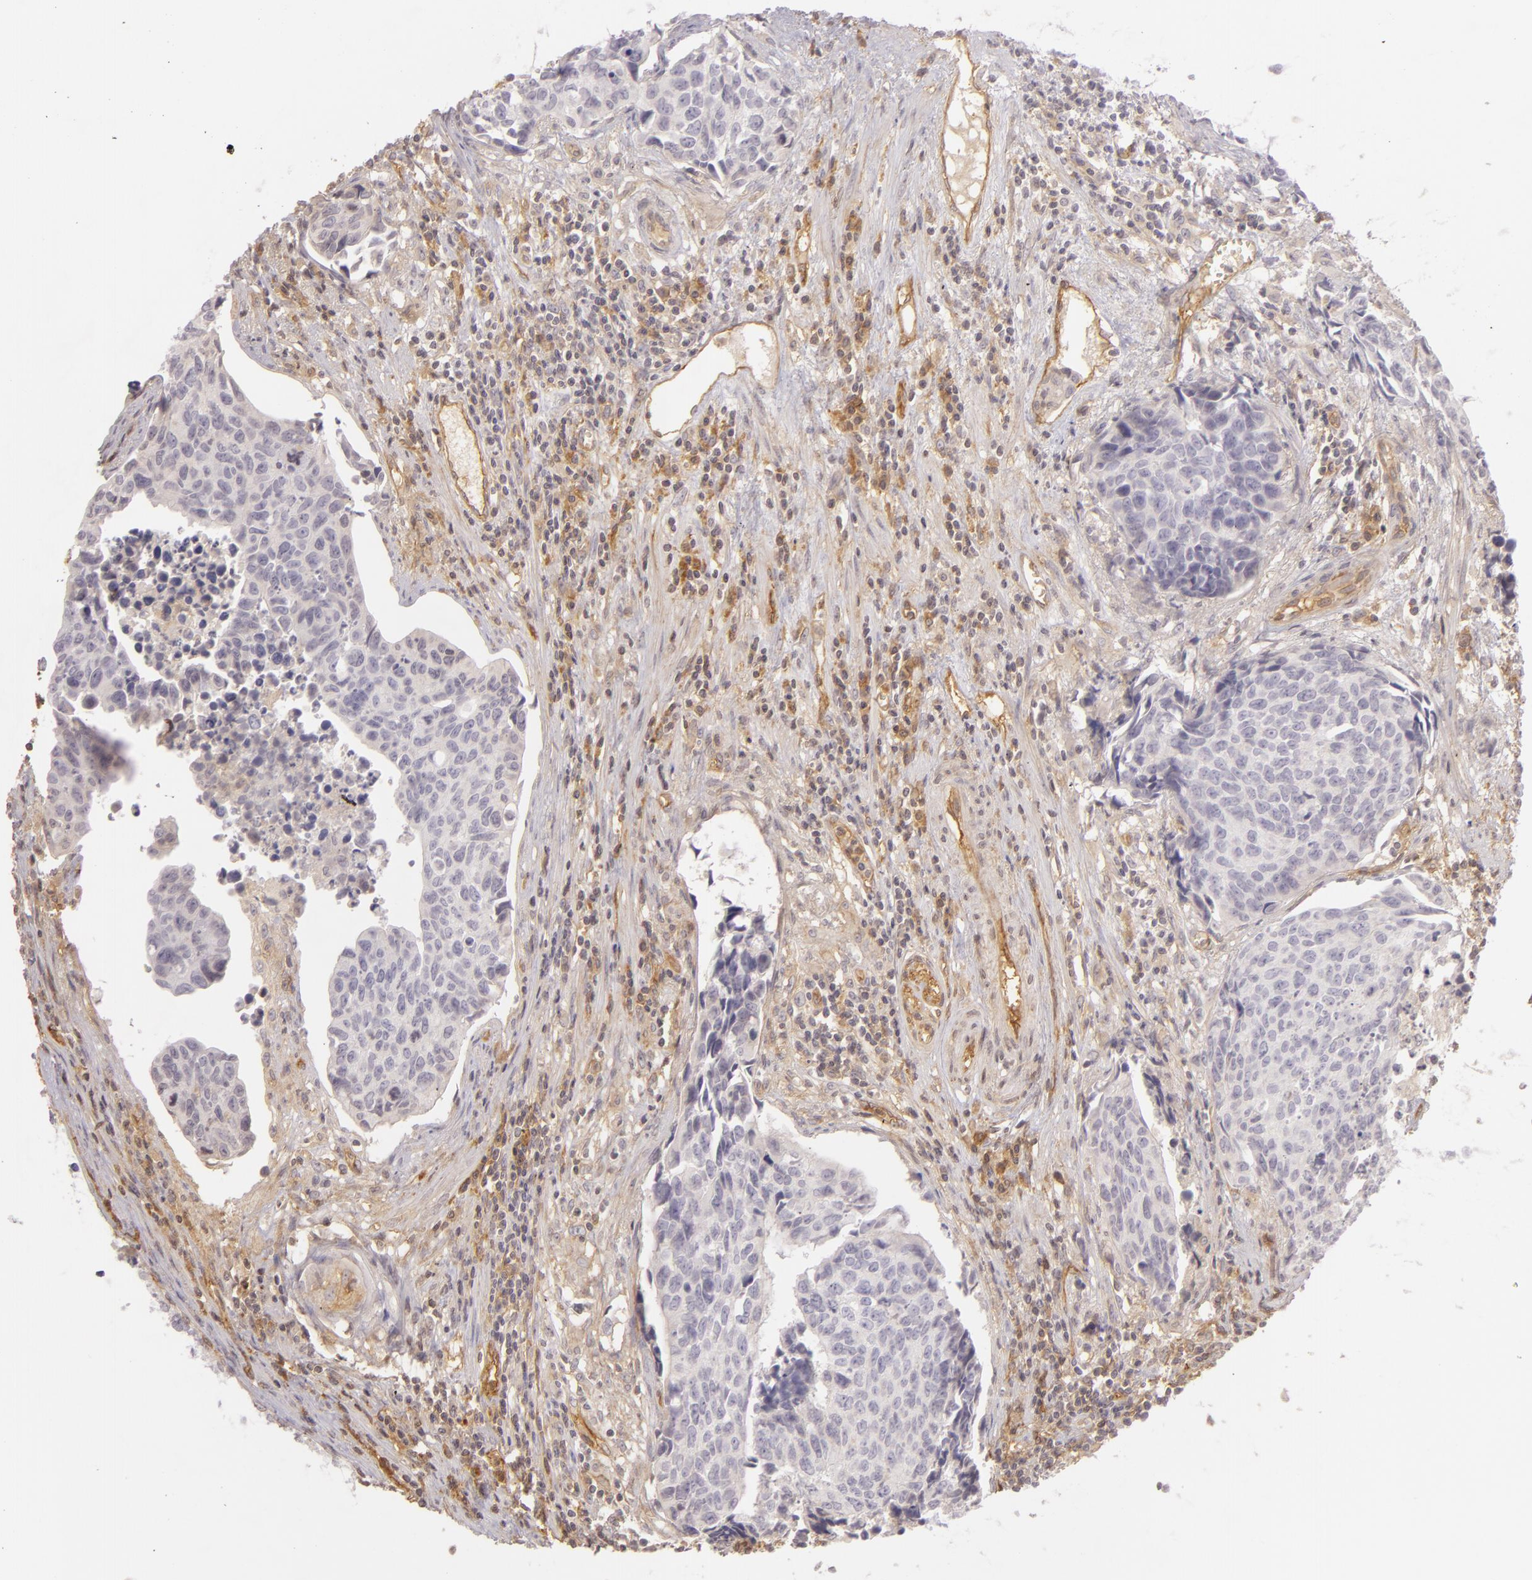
{"staining": {"intensity": "negative", "quantity": "none", "location": "none"}, "tissue": "urothelial cancer", "cell_type": "Tumor cells", "image_type": "cancer", "snomed": [{"axis": "morphology", "description": "Urothelial carcinoma, High grade"}, {"axis": "topography", "description": "Urinary bladder"}], "caption": "DAB immunohistochemical staining of urothelial carcinoma (high-grade) displays no significant expression in tumor cells.", "gene": "CD59", "patient": {"sex": "male", "age": 81}}